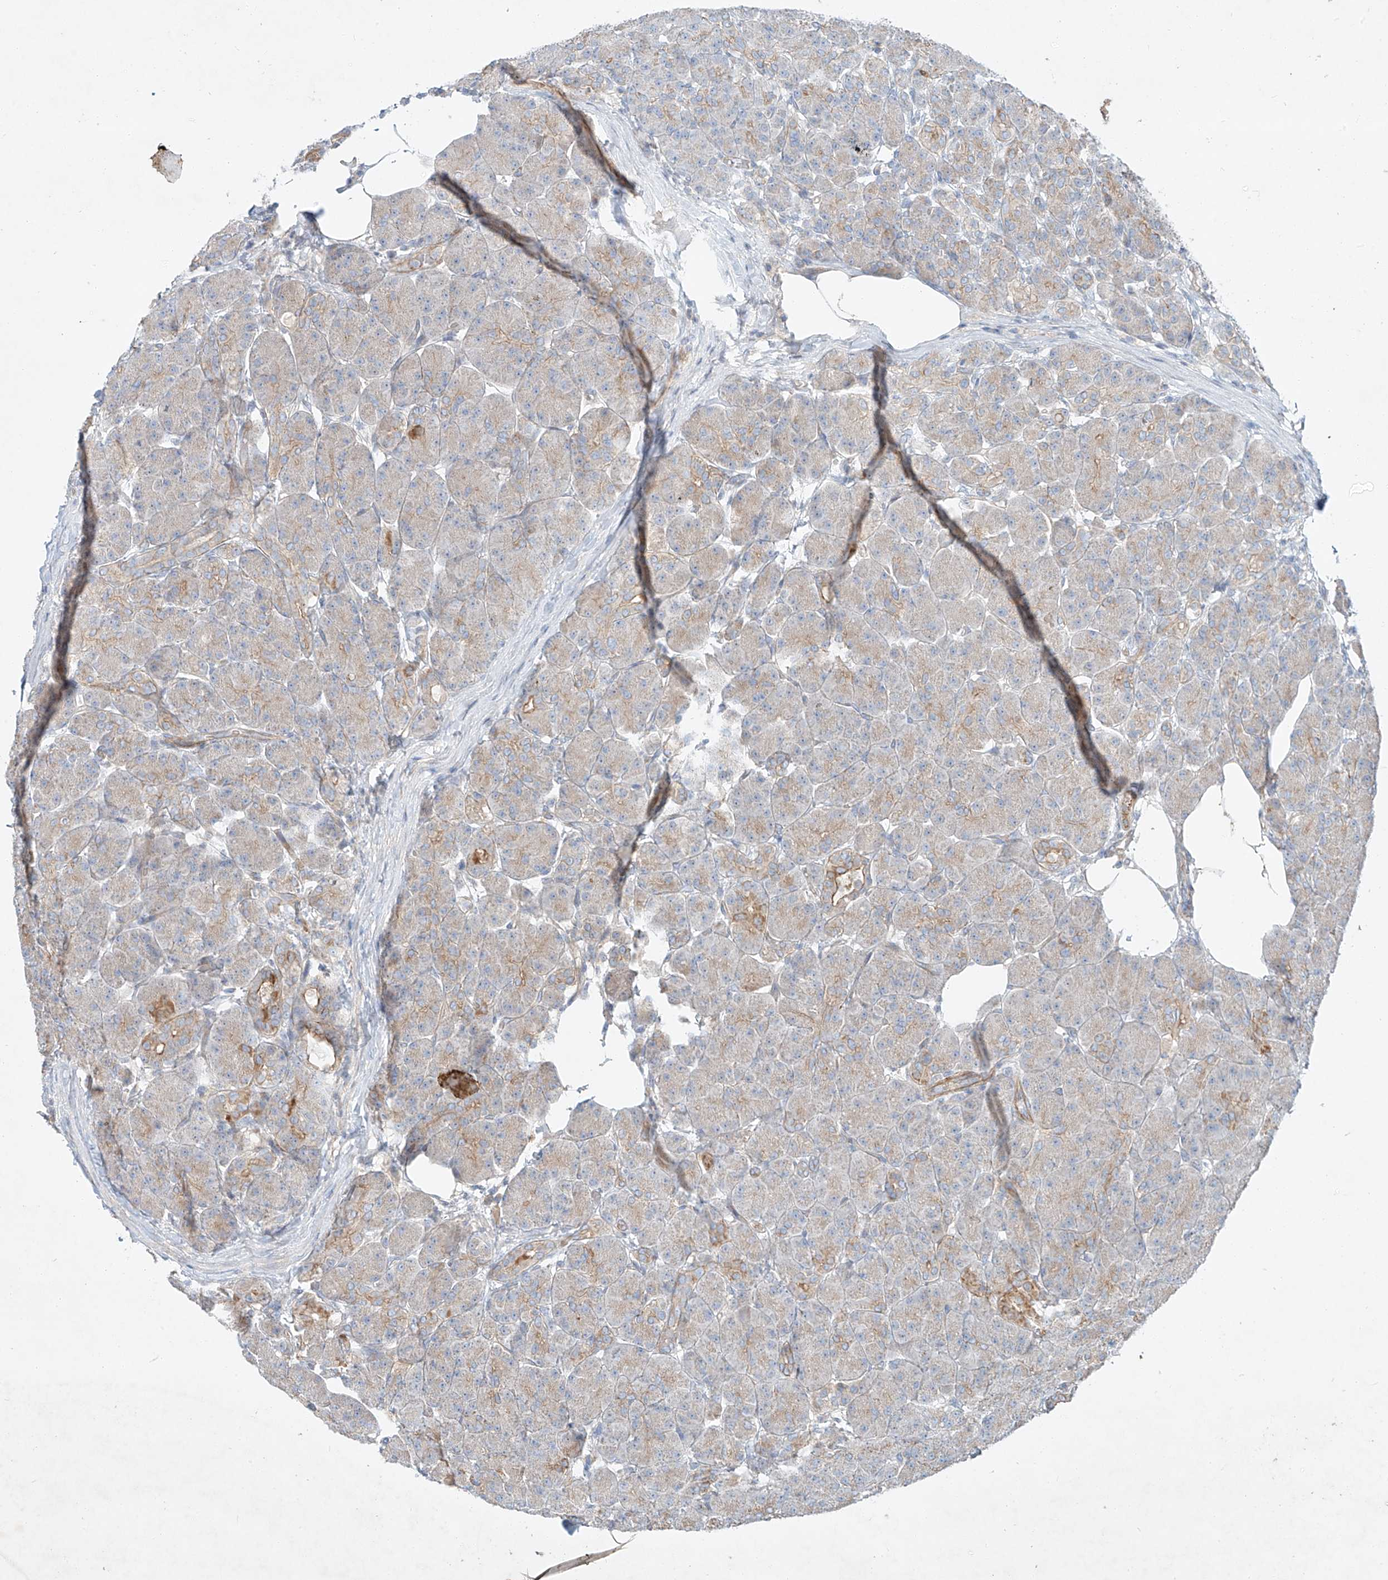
{"staining": {"intensity": "weak", "quantity": "25%-75%", "location": "cytoplasmic/membranous"}, "tissue": "pancreas", "cell_type": "Exocrine glandular cells", "image_type": "normal", "snomed": [{"axis": "morphology", "description": "Normal tissue, NOS"}, {"axis": "topography", "description": "Pancreas"}], "caption": "High-magnification brightfield microscopy of unremarkable pancreas stained with DAB (3,3'-diaminobenzidine) (brown) and counterstained with hematoxylin (blue). exocrine glandular cells exhibit weak cytoplasmic/membranous staining is seen in about25%-75% of cells. Nuclei are stained in blue.", "gene": "AJM1", "patient": {"sex": "male", "age": 63}}